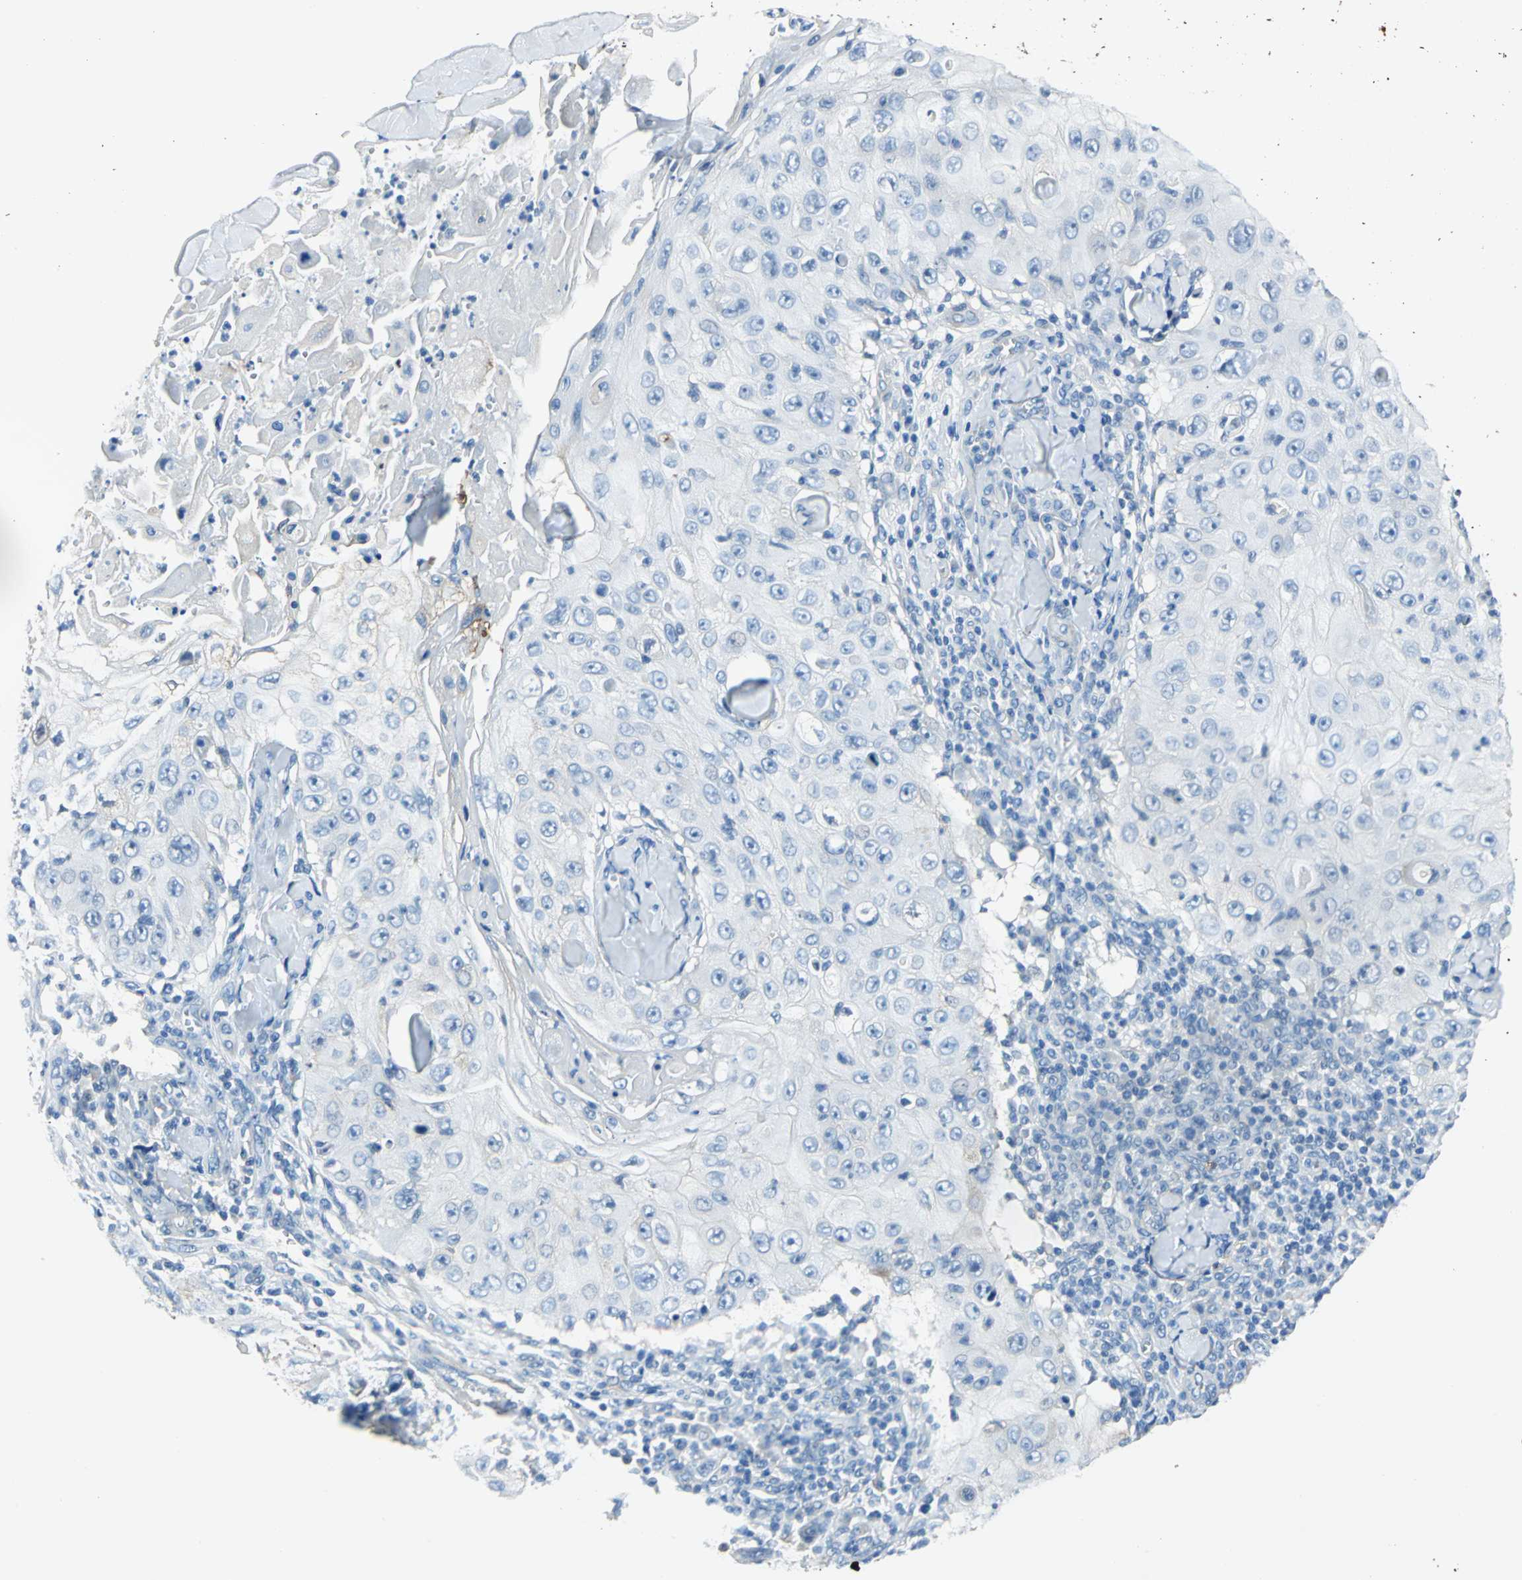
{"staining": {"intensity": "negative", "quantity": "none", "location": "none"}, "tissue": "skin cancer", "cell_type": "Tumor cells", "image_type": "cancer", "snomed": [{"axis": "morphology", "description": "Squamous cell carcinoma, NOS"}, {"axis": "topography", "description": "Skin"}], "caption": "Immunohistochemistry (IHC) photomicrograph of neoplastic tissue: human skin cancer (squamous cell carcinoma) stained with DAB demonstrates no significant protein expression in tumor cells.", "gene": "AKAP12", "patient": {"sex": "male", "age": 86}}